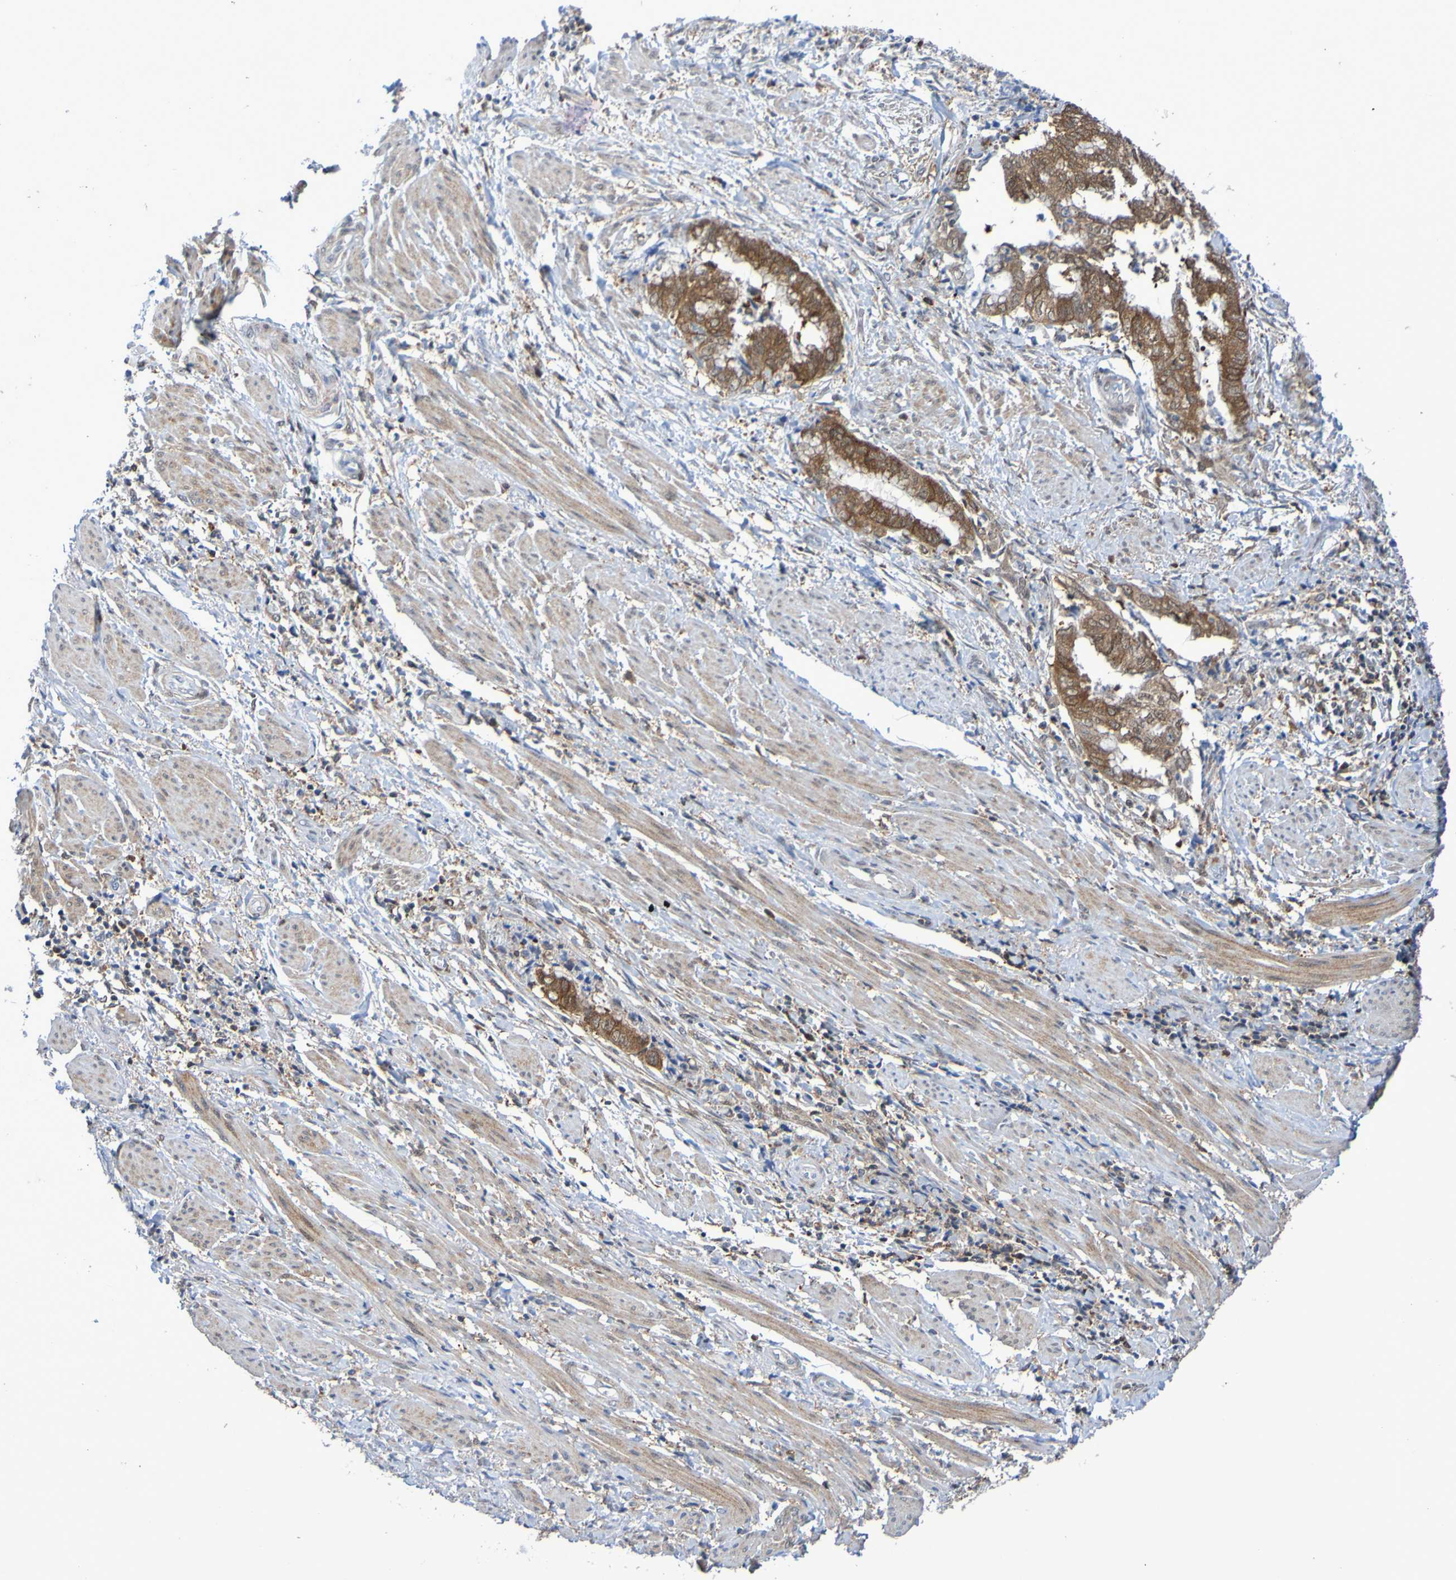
{"staining": {"intensity": "strong", "quantity": ">75%", "location": "cytoplasmic/membranous"}, "tissue": "endometrial cancer", "cell_type": "Tumor cells", "image_type": "cancer", "snomed": [{"axis": "morphology", "description": "Necrosis, NOS"}, {"axis": "morphology", "description": "Adenocarcinoma, NOS"}, {"axis": "topography", "description": "Endometrium"}], "caption": "The micrograph exhibits staining of endometrial cancer (adenocarcinoma), revealing strong cytoplasmic/membranous protein expression (brown color) within tumor cells. (brown staining indicates protein expression, while blue staining denotes nuclei).", "gene": "ATIC", "patient": {"sex": "female", "age": 79}}